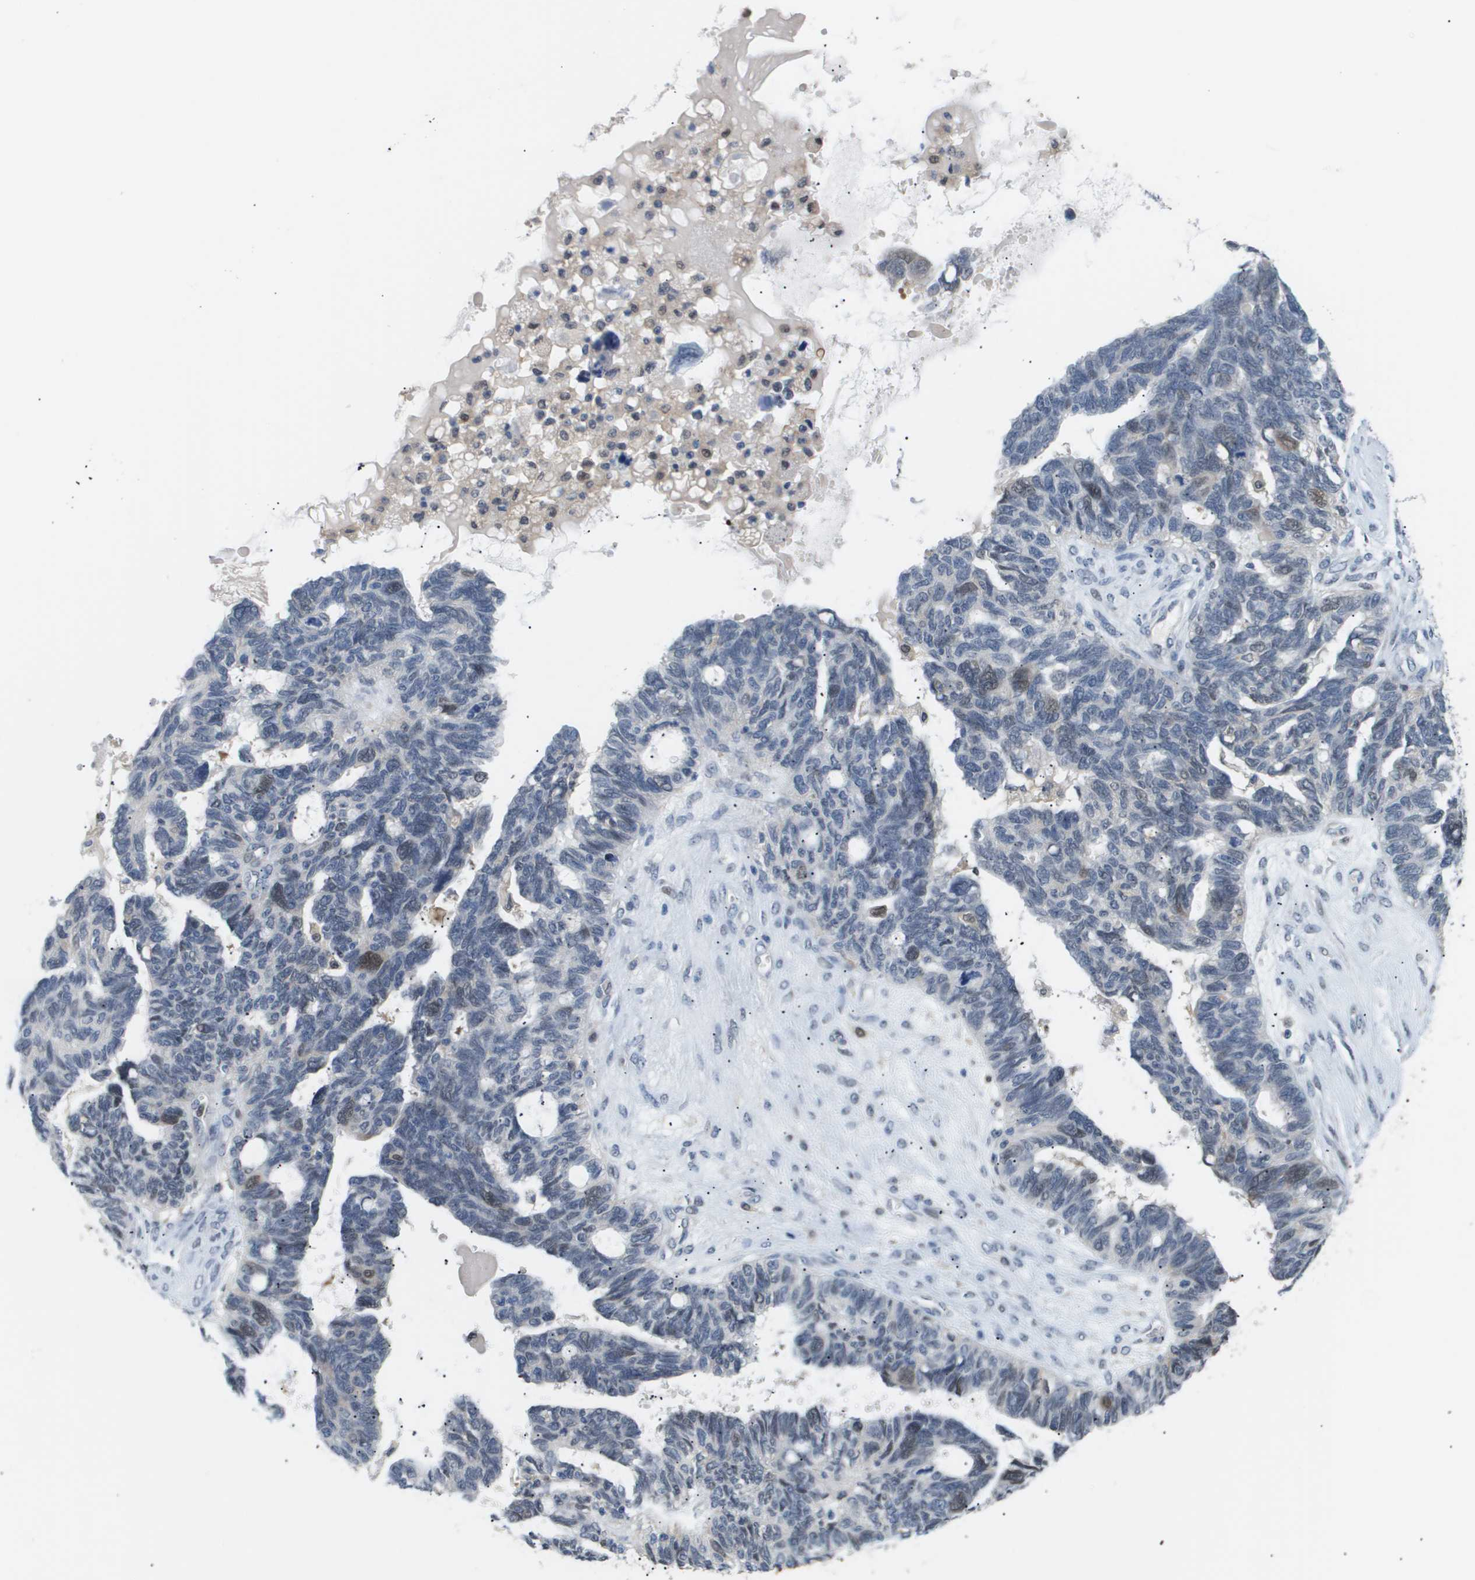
{"staining": {"intensity": "weak", "quantity": "<25%", "location": "nuclear"}, "tissue": "ovarian cancer", "cell_type": "Tumor cells", "image_type": "cancer", "snomed": [{"axis": "morphology", "description": "Cystadenocarcinoma, serous, NOS"}, {"axis": "topography", "description": "Ovary"}], "caption": "Tumor cells are negative for brown protein staining in ovarian cancer (serous cystadenocarcinoma). (DAB (3,3'-diaminobenzidine) immunohistochemistry (IHC) visualized using brightfield microscopy, high magnification).", "gene": "AKR1A1", "patient": {"sex": "female", "age": 79}}